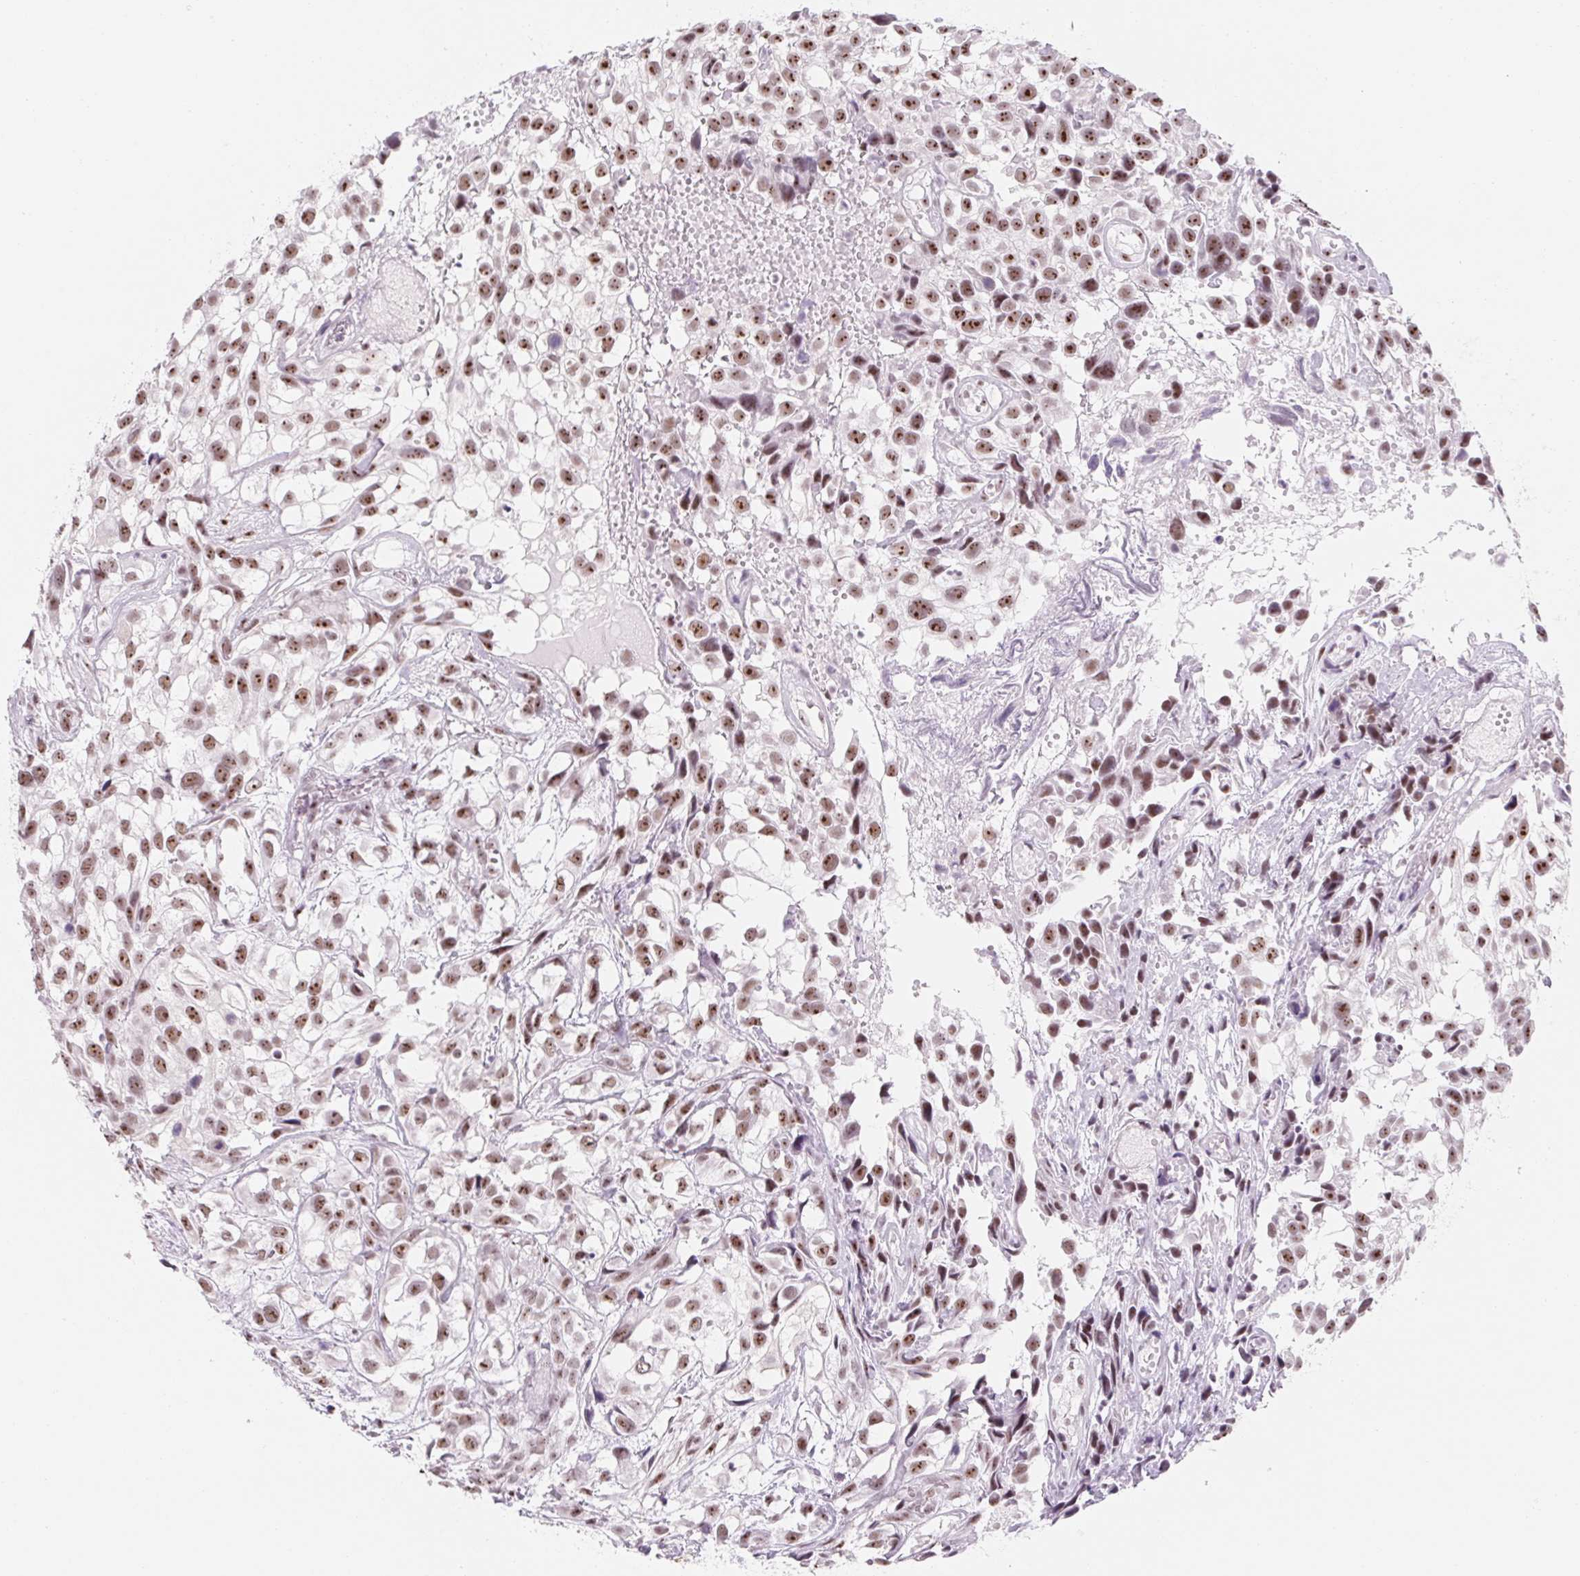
{"staining": {"intensity": "moderate", "quantity": ">75%", "location": "nuclear"}, "tissue": "urothelial cancer", "cell_type": "Tumor cells", "image_type": "cancer", "snomed": [{"axis": "morphology", "description": "Urothelial carcinoma, High grade"}, {"axis": "topography", "description": "Urinary bladder"}], "caption": "High-grade urothelial carcinoma tissue reveals moderate nuclear staining in approximately >75% of tumor cells", "gene": "ZIC4", "patient": {"sex": "male", "age": 56}}